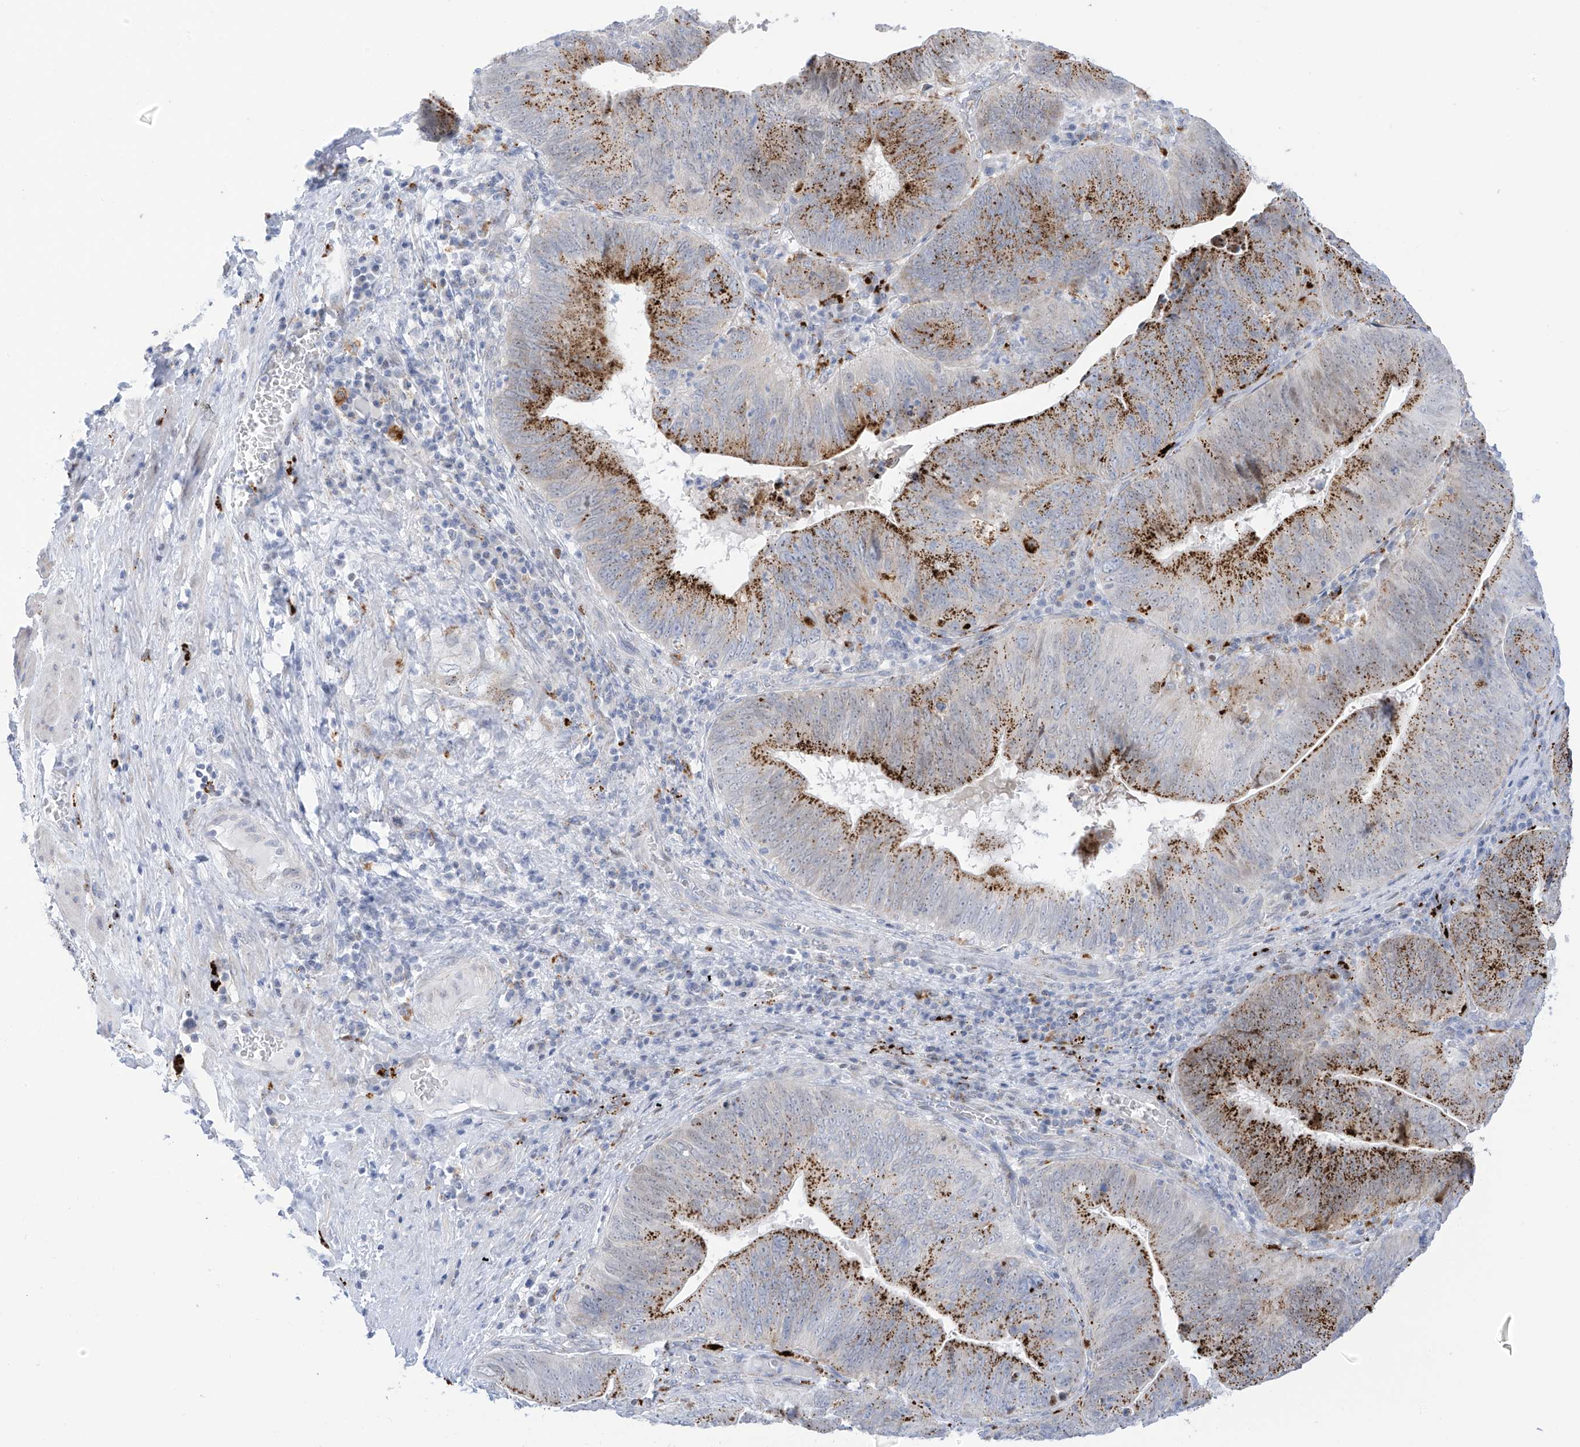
{"staining": {"intensity": "strong", "quantity": ">75%", "location": "cytoplasmic/membranous,nuclear"}, "tissue": "pancreatic cancer", "cell_type": "Tumor cells", "image_type": "cancer", "snomed": [{"axis": "morphology", "description": "Adenocarcinoma, NOS"}, {"axis": "topography", "description": "Pancreas"}], "caption": "Approximately >75% of tumor cells in adenocarcinoma (pancreatic) show strong cytoplasmic/membranous and nuclear protein staining as visualized by brown immunohistochemical staining.", "gene": "PSPH", "patient": {"sex": "male", "age": 63}}